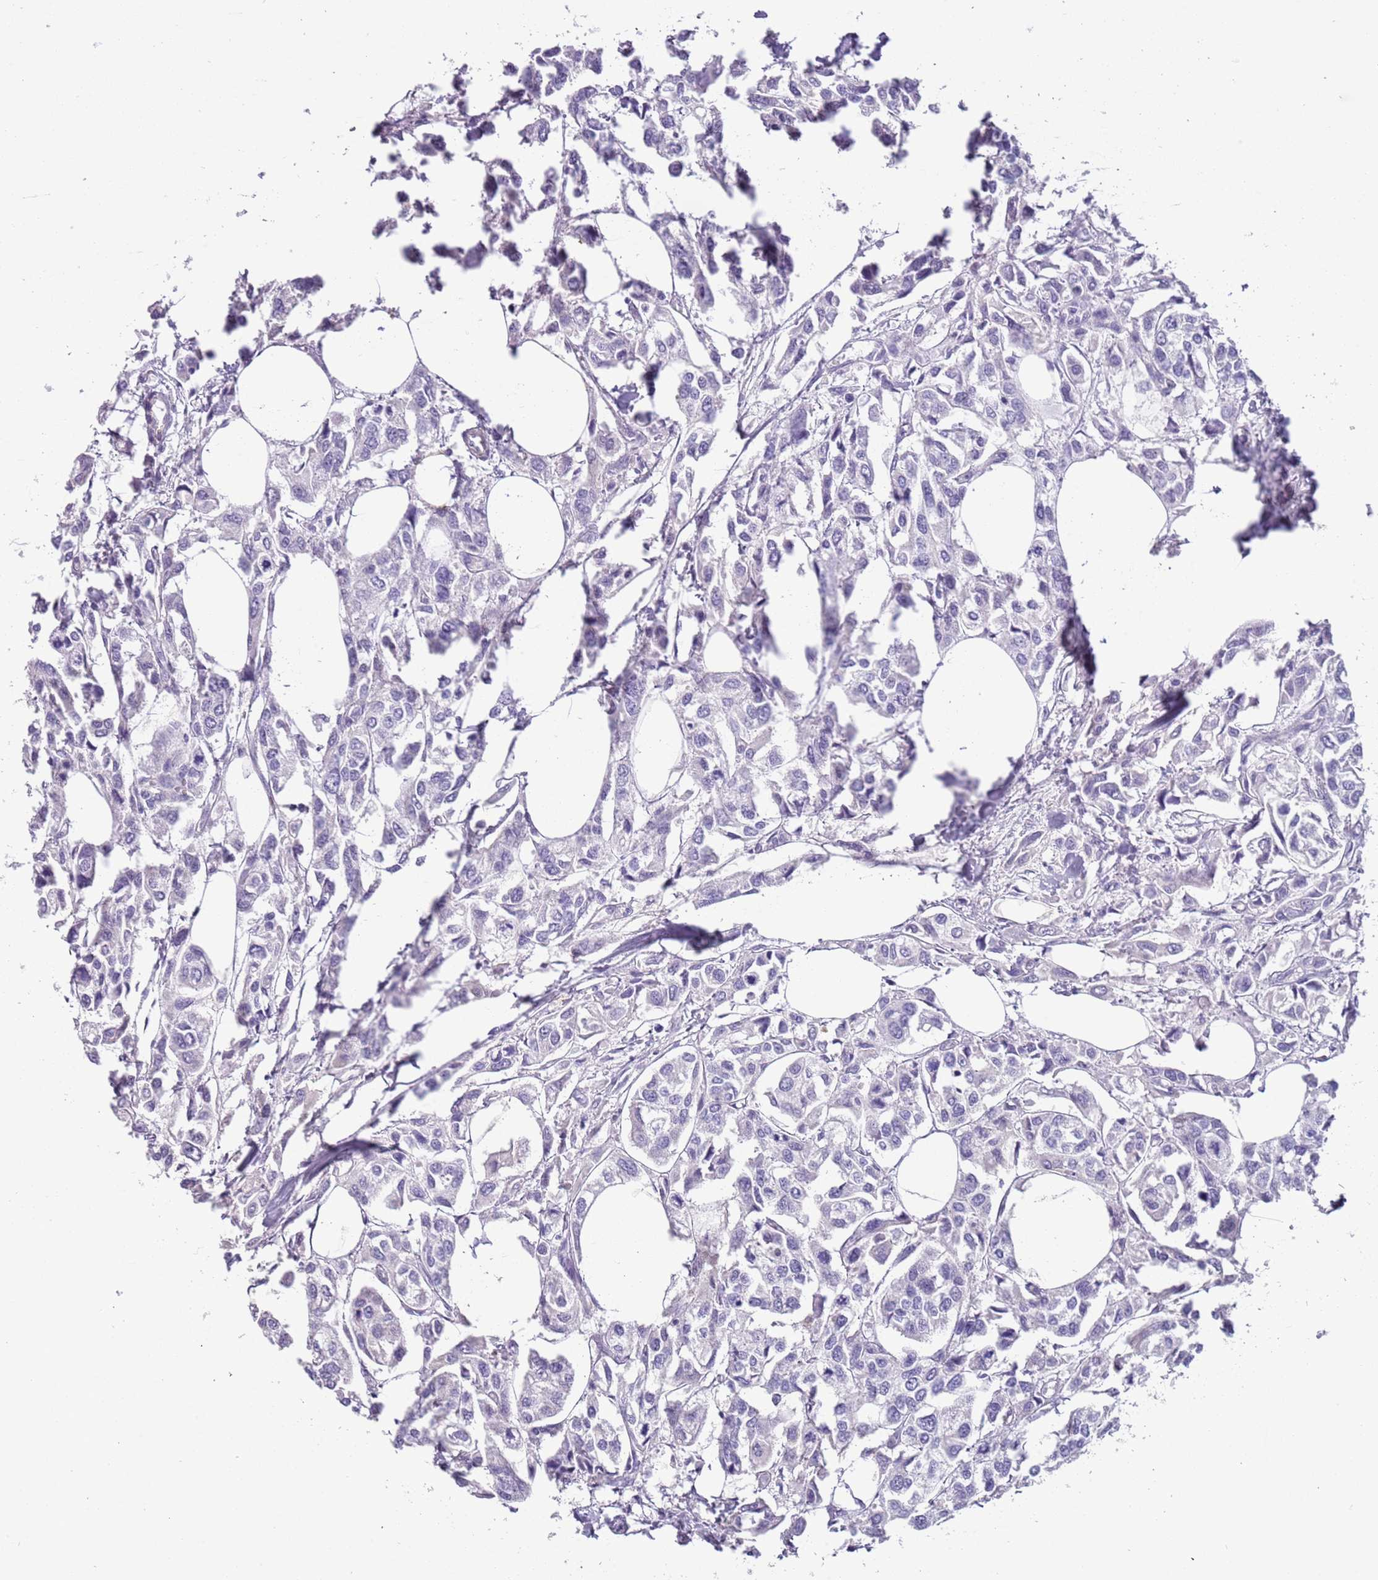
{"staining": {"intensity": "negative", "quantity": "none", "location": "none"}, "tissue": "urothelial cancer", "cell_type": "Tumor cells", "image_type": "cancer", "snomed": [{"axis": "morphology", "description": "Urothelial carcinoma, High grade"}, {"axis": "topography", "description": "Urinary bladder"}], "caption": "High power microscopy micrograph of an immunohistochemistry photomicrograph of urothelial cancer, revealing no significant positivity in tumor cells.", "gene": "PCGF2", "patient": {"sex": "male", "age": 67}}